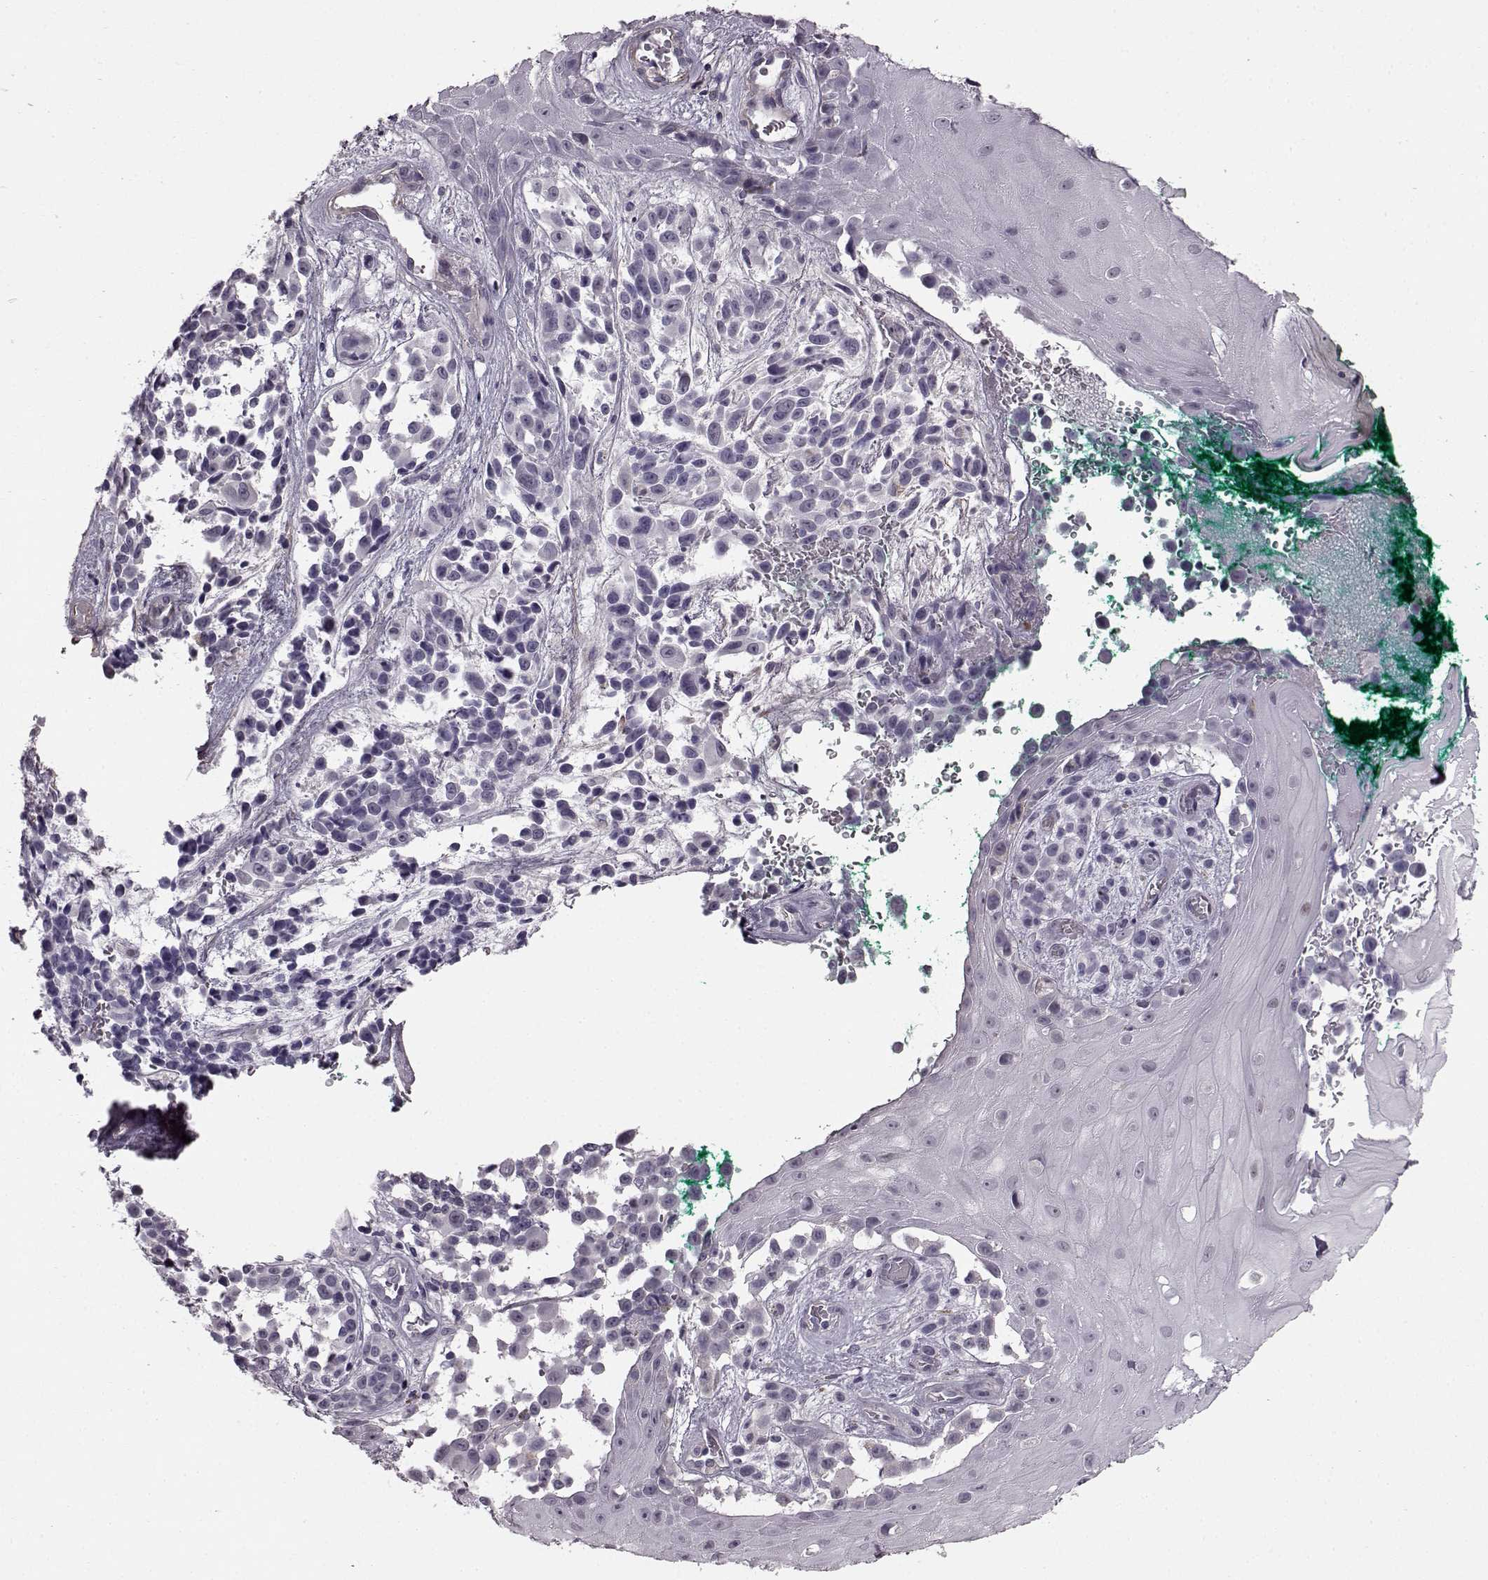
{"staining": {"intensity": "negative", "quantity": "none", "location": "none"}, "tissue": "melanoma", "cell_type": "Tumor cells", "image_type": "cancer", "snomed": [{"axis": "morphology", "description": "Malignant melanoma, NOS"}, {"axis": "topography", "description": "Skin"}], "caption": "Tumor cells are negative for brown protein staining in malignant melanoma.", "gene": "SLCO3A1", "patient": {"sex": "female", "age": 88}}